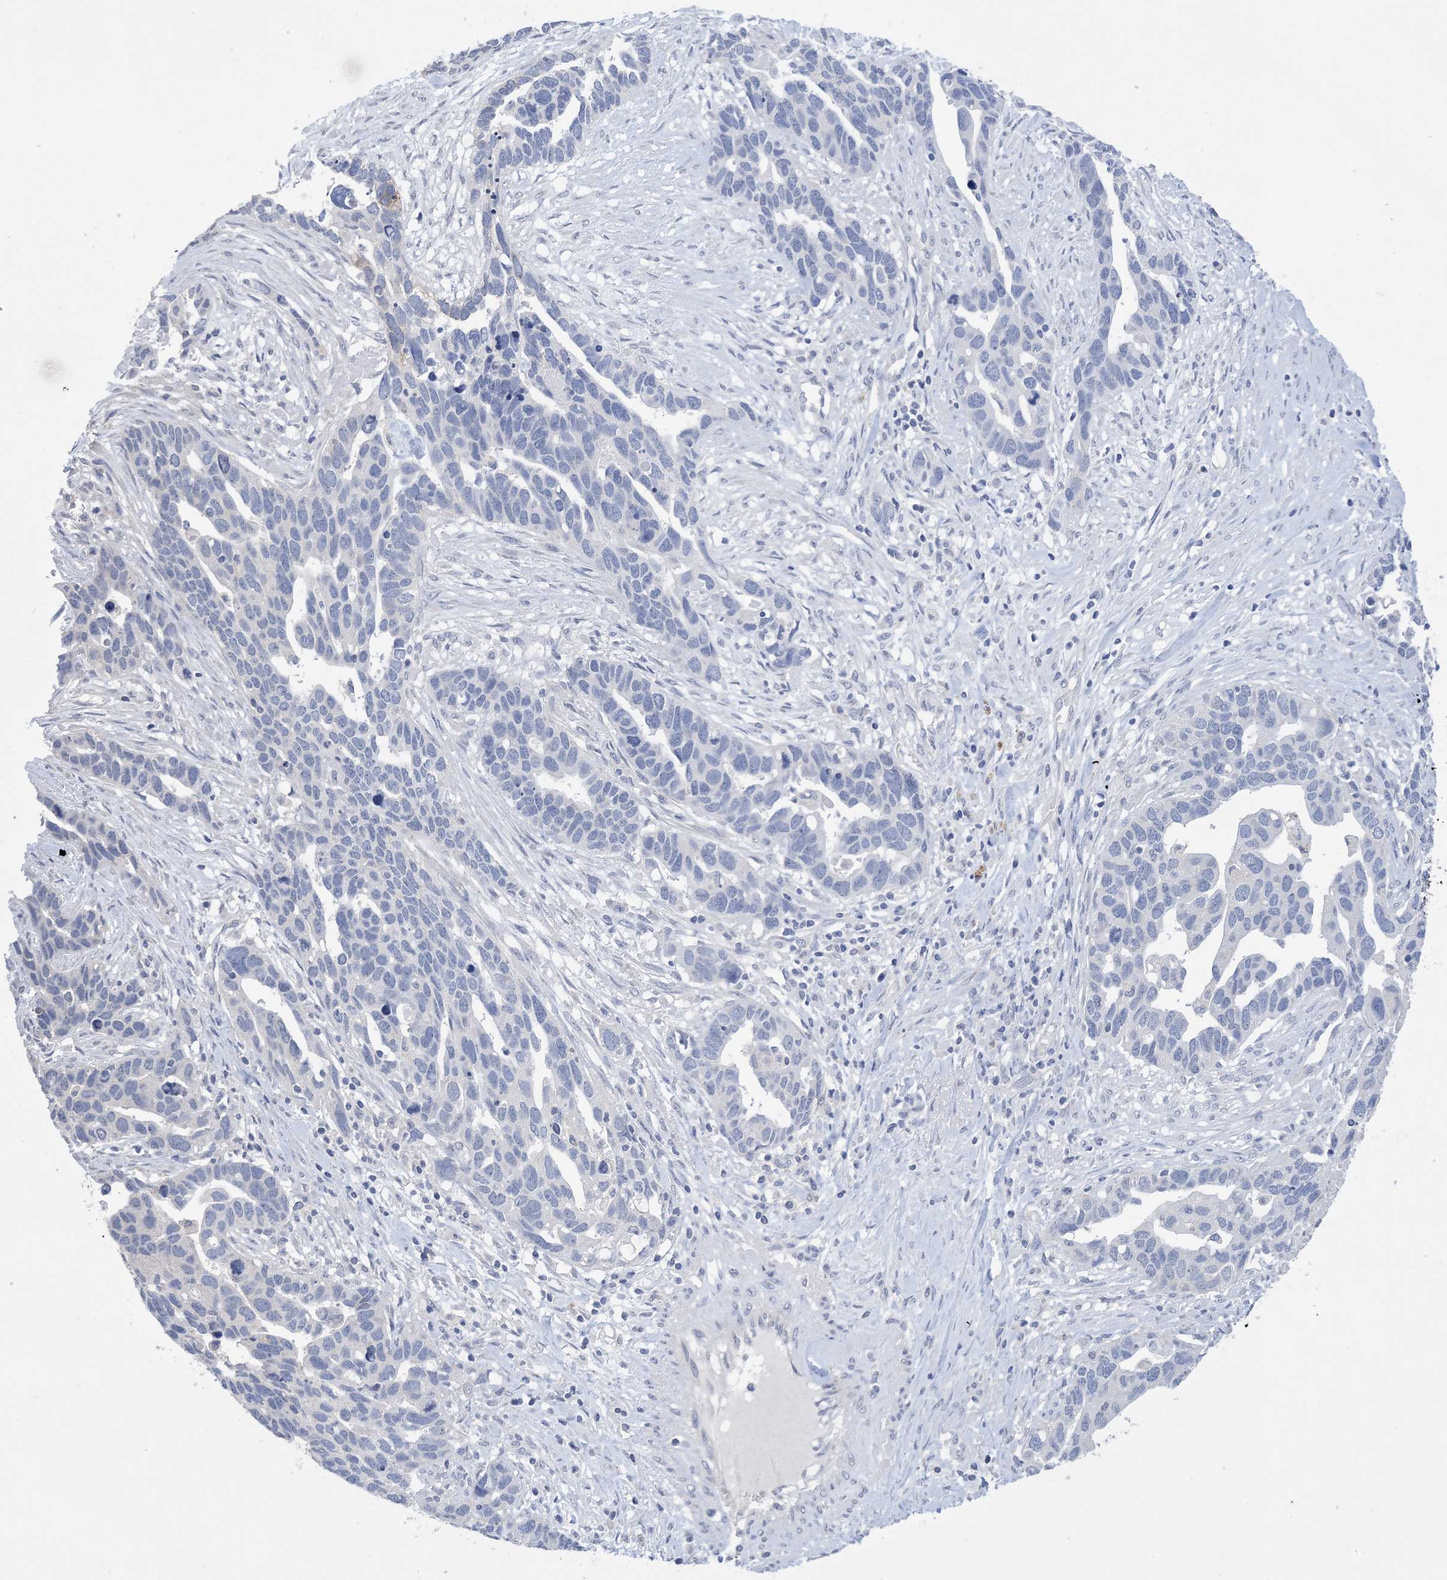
{"staining": {"intensity": "negative", "quantity": "none", "location": "none"}, "tissue": "ovarian cancer", "cell_type": "Tumor cells", "image_type": "cancer", "snomed": [{"axis": "morphology", "description": "Cystadenocarcinoma, serous, NOS"}, {"axis": "topography", "description": "Ovary"}], "caption": "Immunohistochemical staining of ovarian cancer (serous cystadenocarcinoma) reveals no significant expression in tumor cells. (DAB (3,3'-diaminobenzidine) IHC with hematoxylin counter stain).", "gene": "DSC3", "patient": {"sex": "female", "age": 54}}